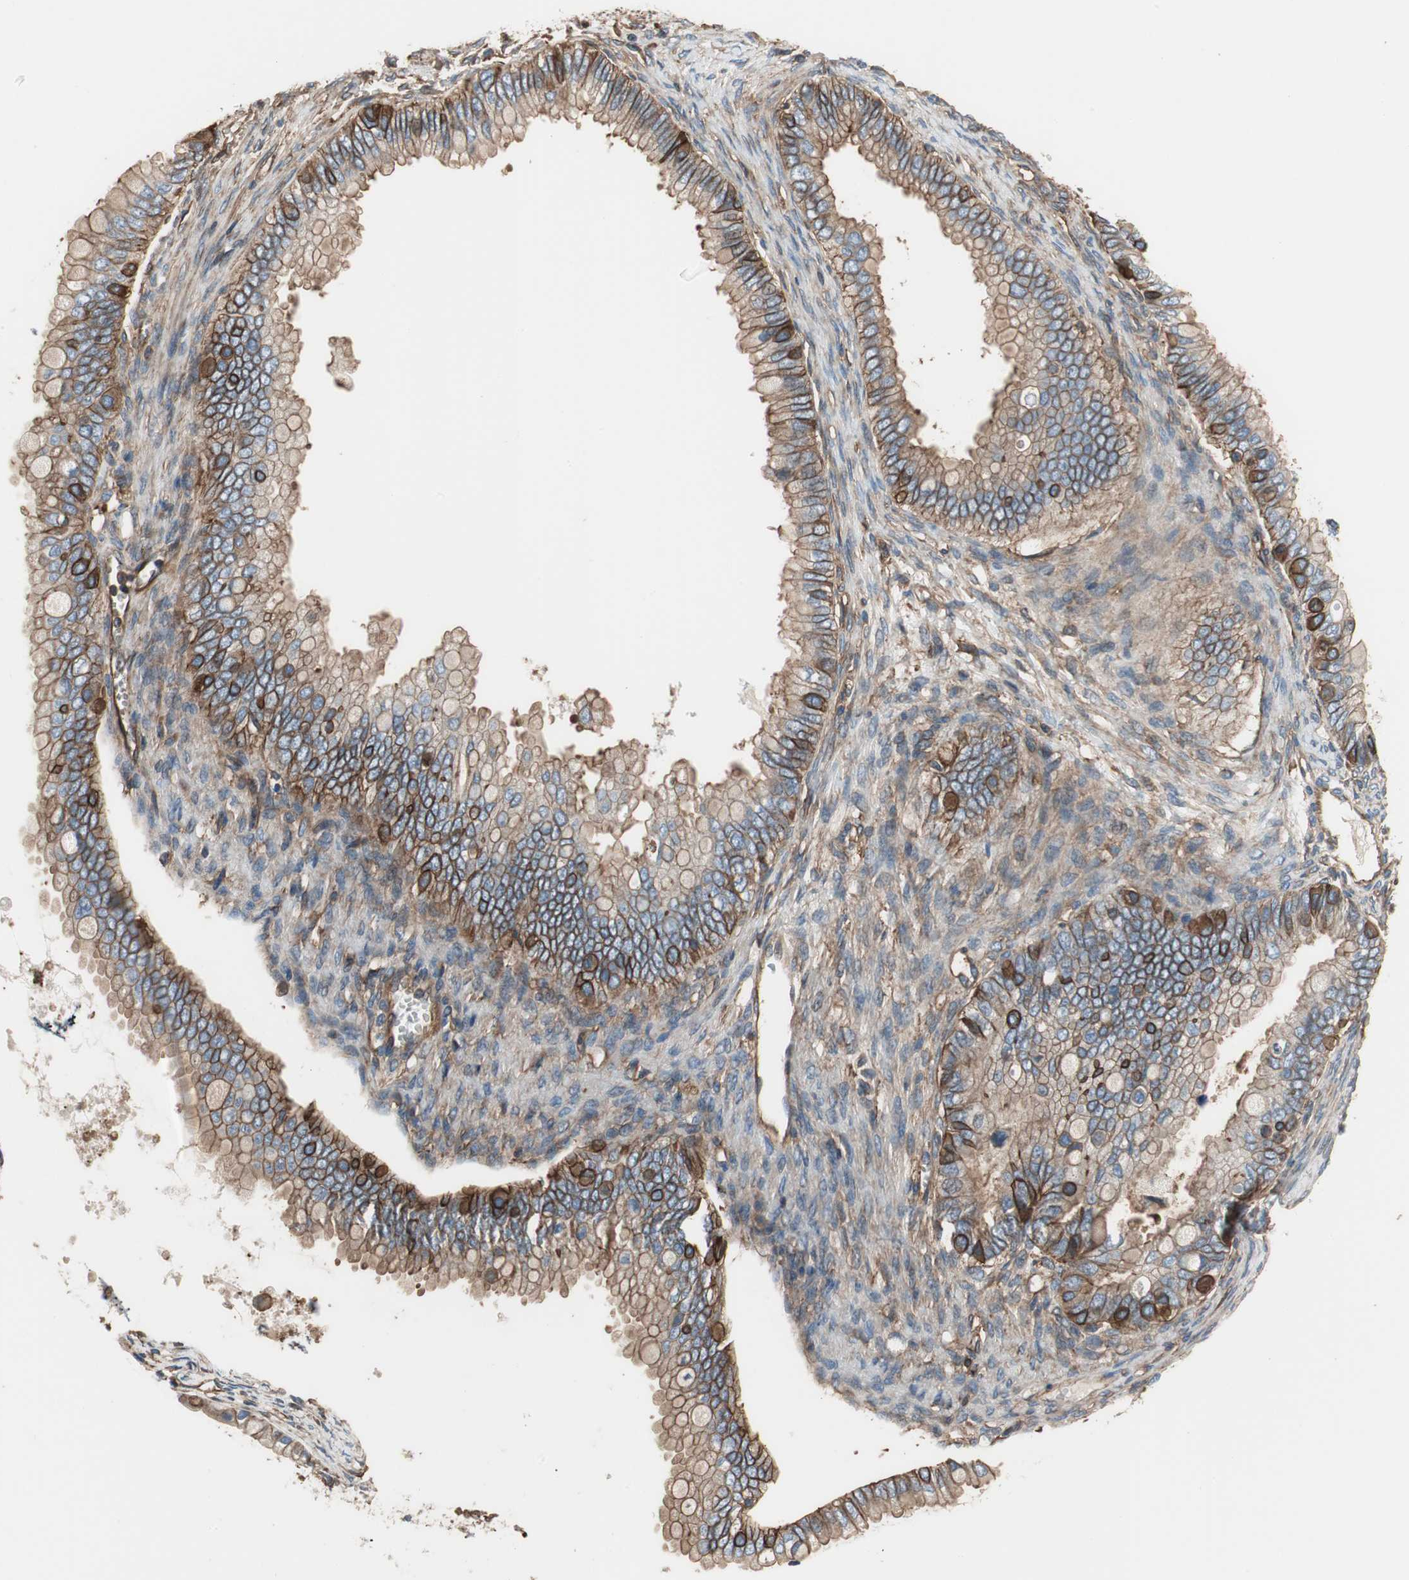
{"staining": {"intensity": "moderate", "quantity": ">75%", "location": "cytoplasmic/membranous"}, "tissue": "ovarian cancer", "cell_type": "Tumor cells", "image_type": "cancer", "snomed": [{"axis": "morphology", "description": "Cystadenocarcinoma, mucinous, NOS"}, {"axis": "topography", "description": "Ovary"}], "caption": "Moderate cytoplasmic/membranous protein expression is seen in approximately >75% of tumor cells in ovarian cancer (mucinous cystadenocarcinoma).", "gene": "IL1RL1", "patient": {"sex": "female", "age": 80}}